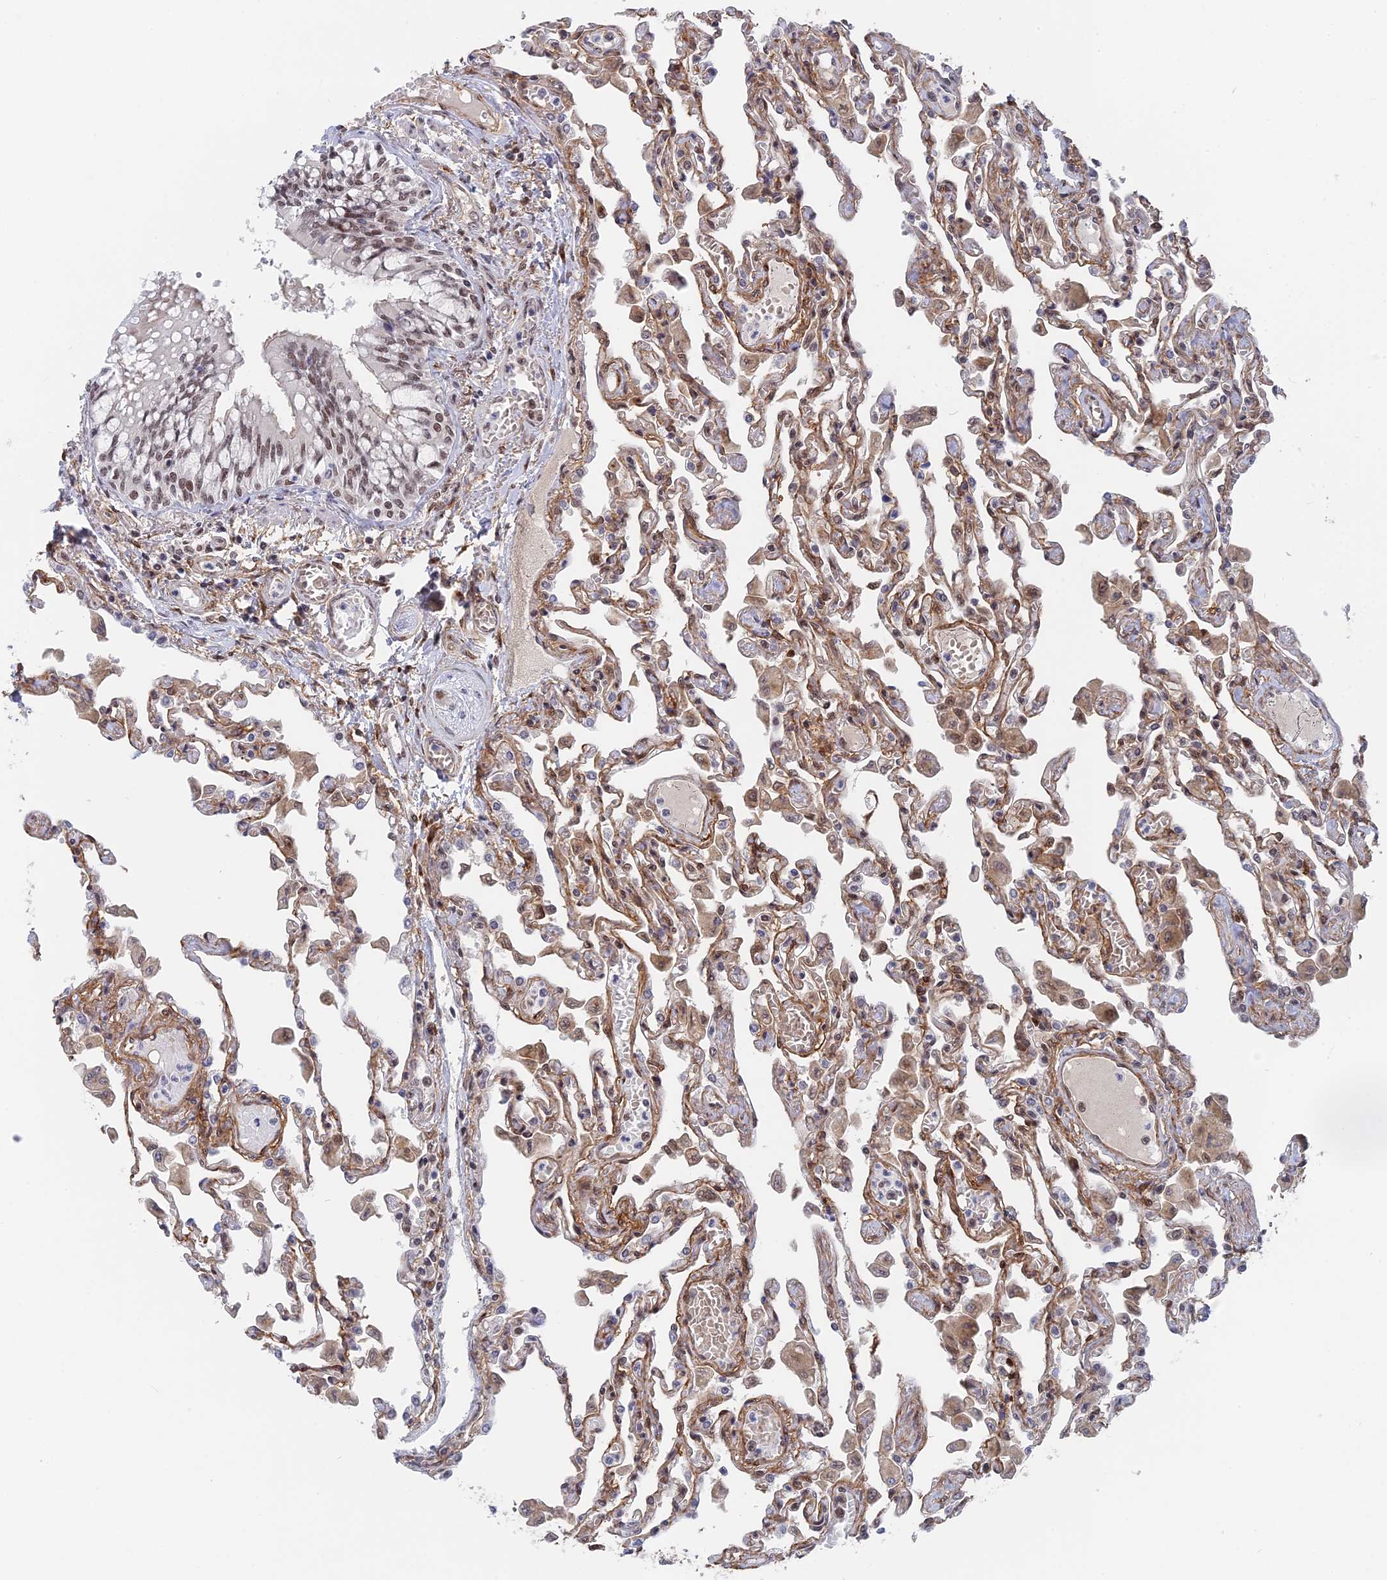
{"staining": {"intensity": "weak", "quantity": "25%-75%", "location": "cytoplasmic/membranous"}, "tissue": "lung", "cell_type": "Alveolar cells", "image_type": "normal", "snomed": [{"axis": "morphology", "description": "Normal tissue, NOS"}, {"axis": "topography", "description": "Bronchus"}, {"axis": "topography", "description": "Lung"}], "caption": "Alveolar cells display low levels of weak cytoplasmic/membranous expression in about 25%-75% of cells in benign human lung. (DAB IHC, brown staining for protein, blue staining for nuclei).", "gene": "CCDC85A", "patient": {"sex": "female", "age": 49}}